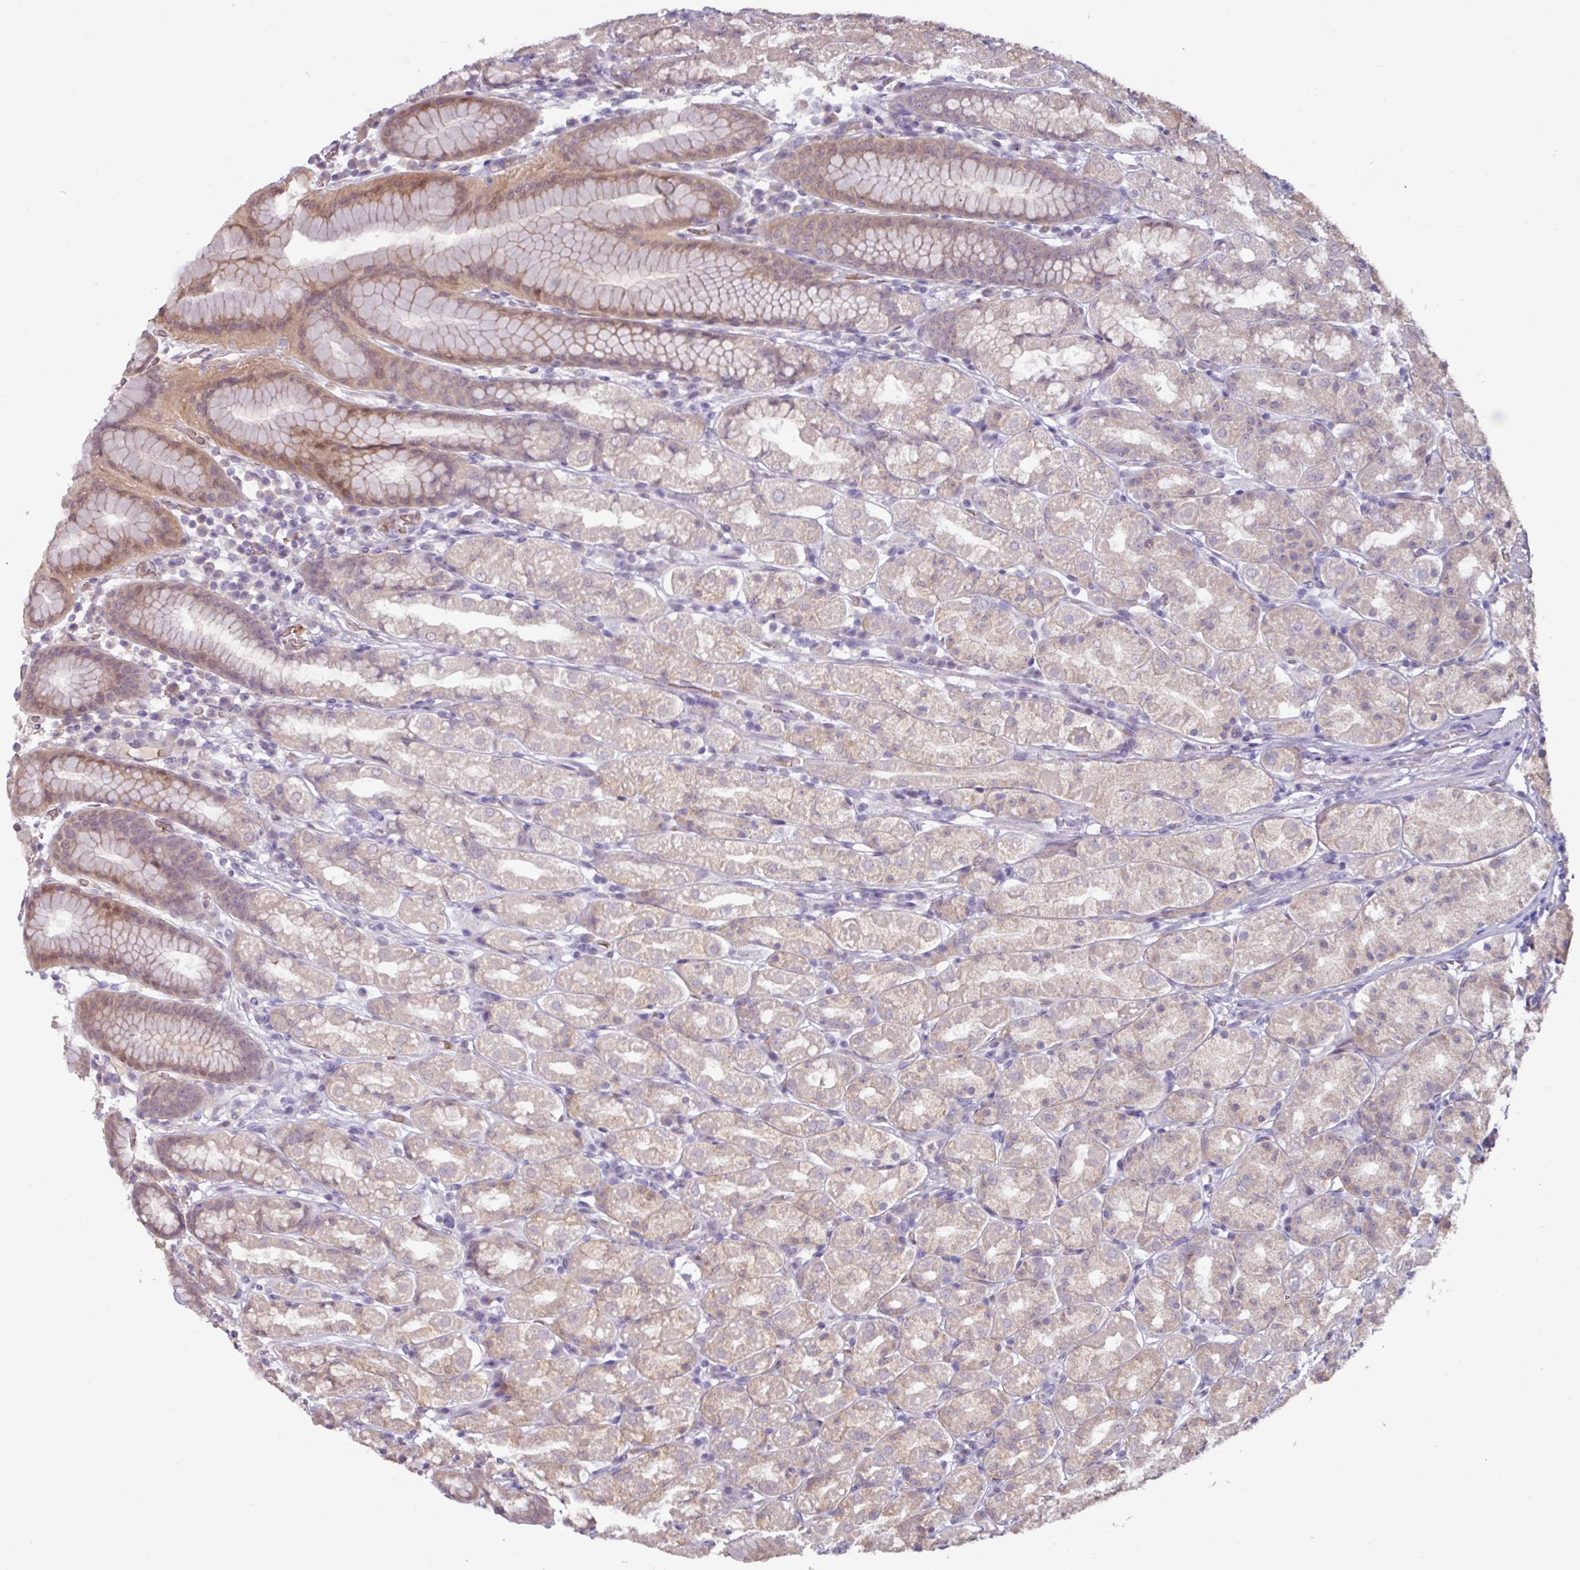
{"staining": {"intensity": "weak", "quantity": "25%-75%", "location": "cytoplasmic/membranous,nuclear"}, "tissue": "stomach", "cell_type": "Glandular cells", "image_type": "normal", "snomed": [{"axis": "morphology", "description": "Normal tissue, NOS"}, {"axis": "topography", "description": "Stomach, upper"}, {"axis": "topography", "description": "Stomach"}], "caption": "Protein staining by immunohistochemistry (IHC) reveals weak cytoplasmic/membranous,nuclear positivity in approximately 25%-75% of glandular cells in unremarkable stomach.", "gene": "SLC5A10", "patient": {"sex": "male", "age": 68}}